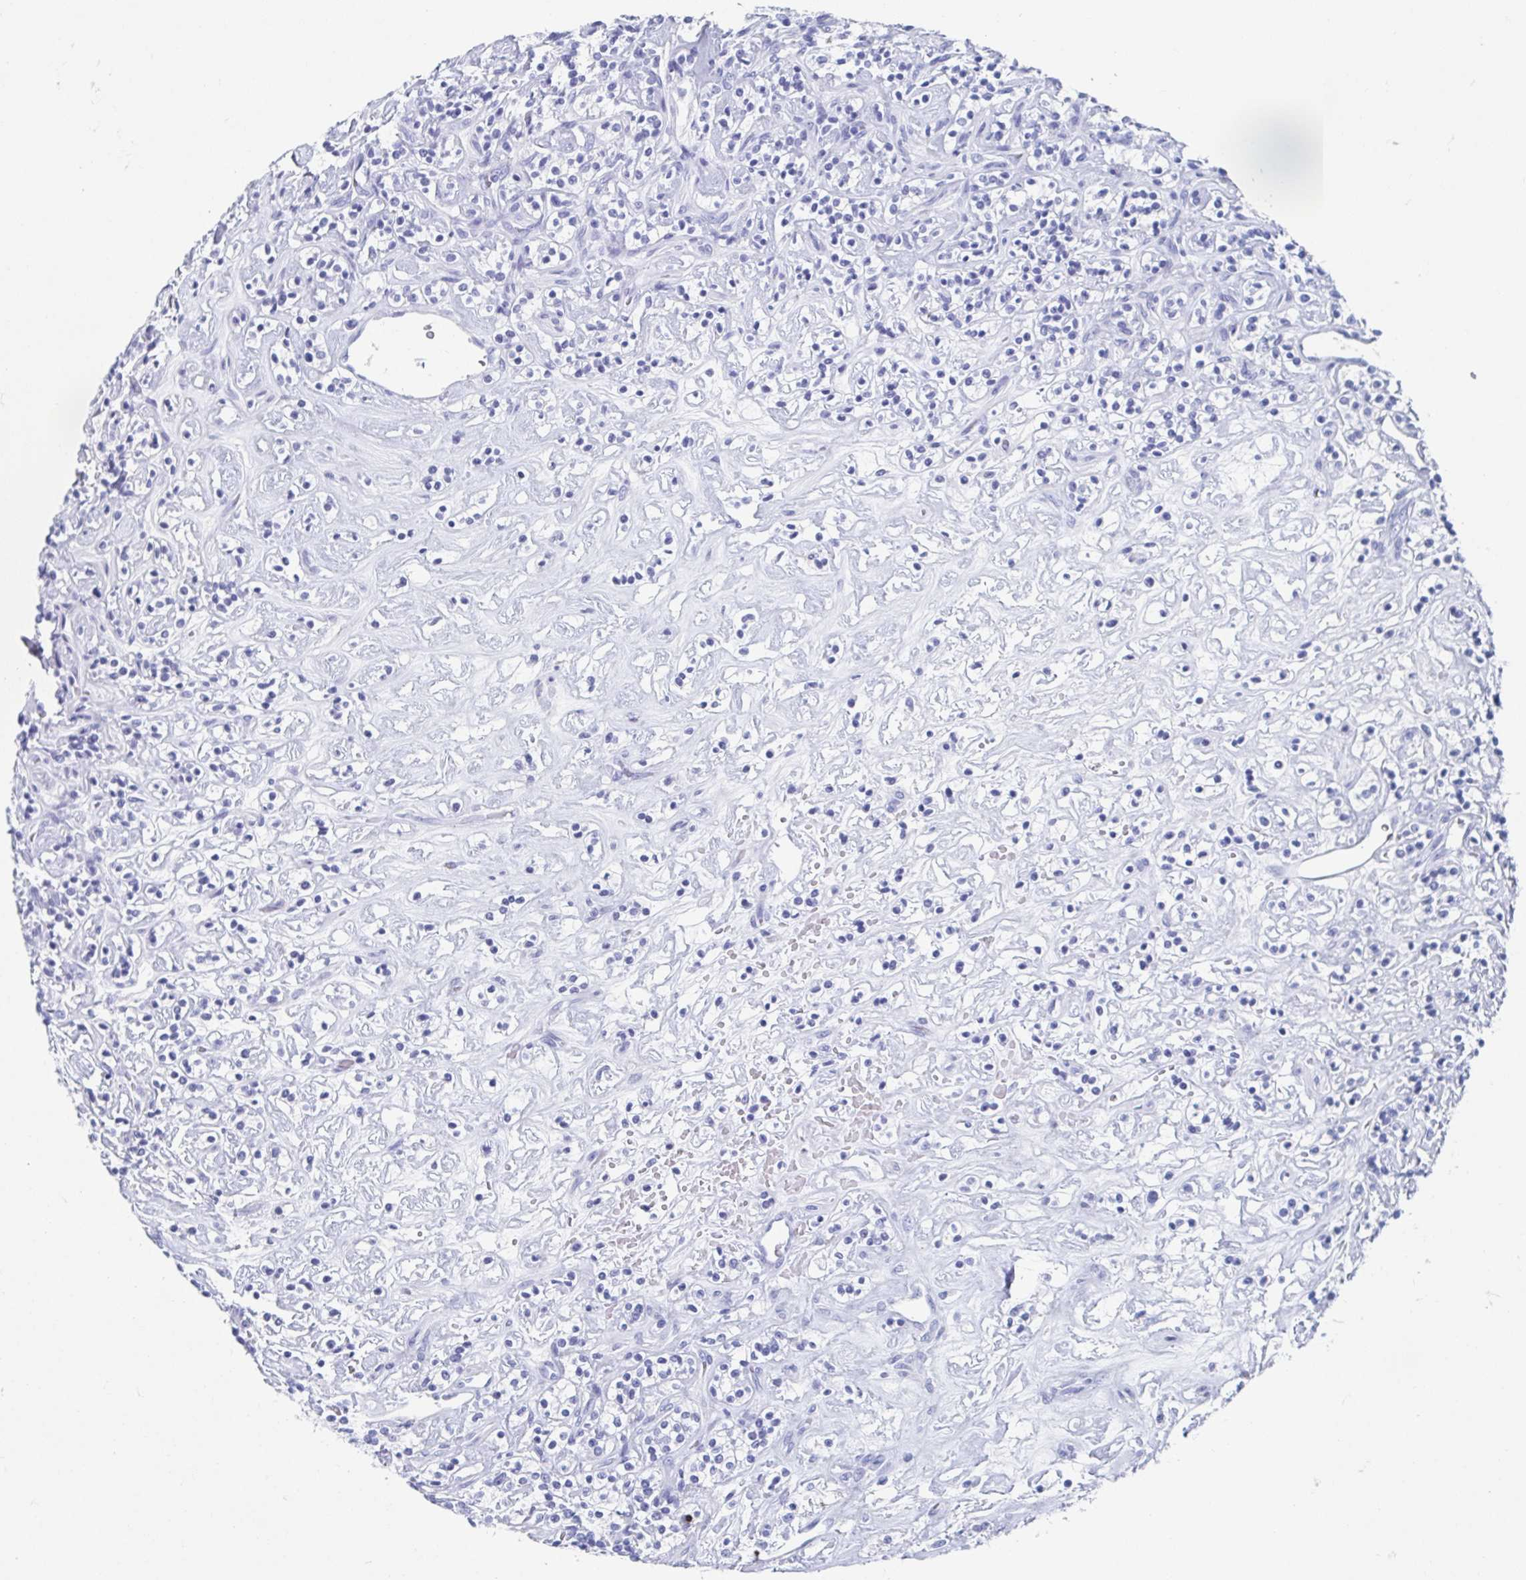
{"staining": {"intensity": "negative", "quantity": "none", "location": "none"}, "tissue": "renal cancer", "cell_type": "Tumor cells", "image_type": "cancer", "snomed": [{"axis": "morphology", "description": "Adenocarcinoma, NOS"}, {"axis": "topography", "description": "Kidney"}], "caption": "A histopathology image of human adenocarcinoma (renal) is negative for staining in tumor cells. (DAB IHC visualized using brightfield microscopy, high magnification).", "gene": "HDGFL1", "patient": {"sex": "male", "age": 77}}